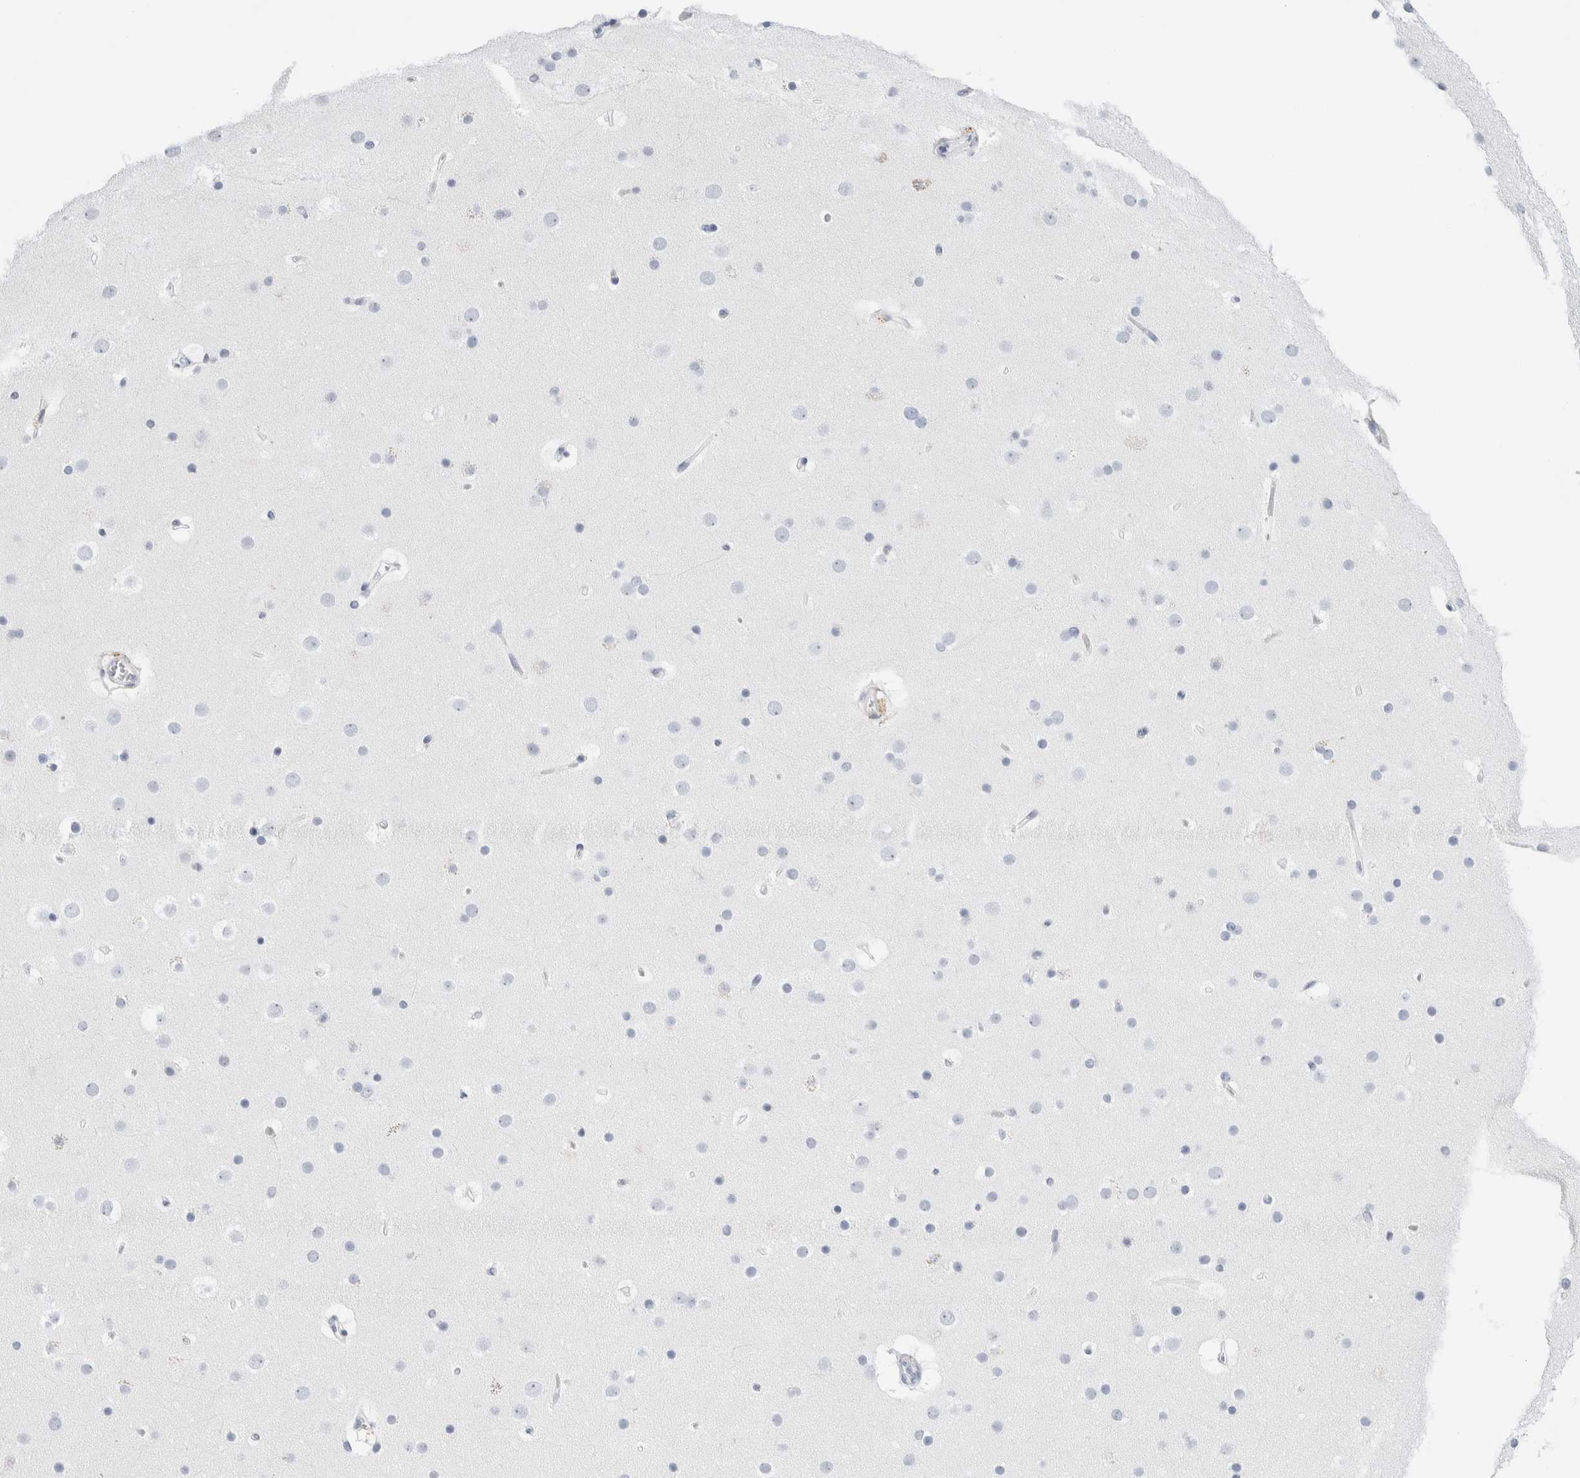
{"staining": {"intensity": "negative", "quantity": "none", "location": "none"}, "tissue": "cerebral cortex", "cell_type": "Endothelial cells", "image_type": "normal", "snomed": [{"axis": "morphology", "description": "Normal tissue, NOS"}, {"axis": "topography", "description": "Cerebral cortex"}], "caption": "Immunohistochemistry micrograph of normal cerebral cortex stained for a protein (brown), which shows no staining in endothelial cells.", "gene": "MUC15", "patient": {"sex": "male", "age": 57}}